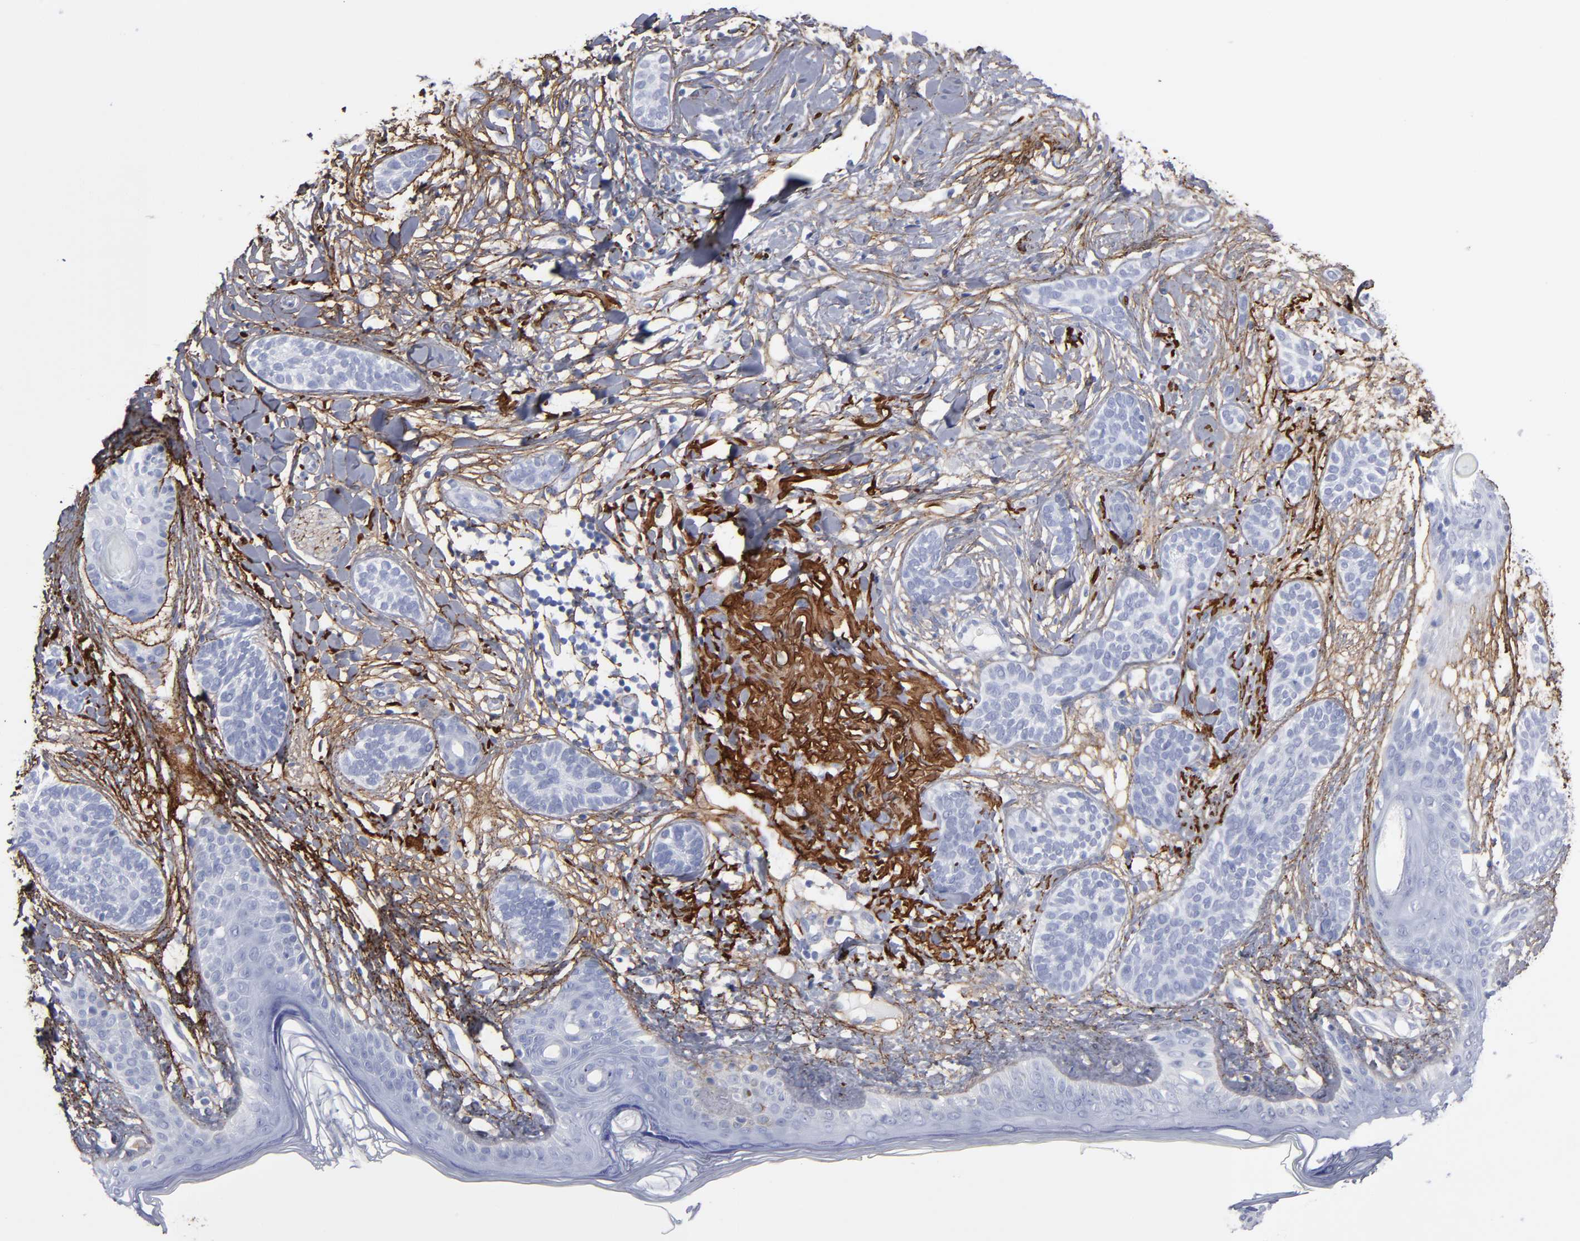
{"staining": {"intensity": "negative", "quantity": "none", "location": "none"}, "tissue": "skin cancer", "cell_type": "Tumor cells", "image_type": "cancer", "snomed": [{"axis": "morphology", "description": "Normal tissue, NOS"}, {"axis": "morphology", "description": "Basal cell carcinoma"}, {"axis": "topography", "description": "Skin"}], "caption": "The histopathology image shows no staining of tumor cells in skin cancer (basal cell carcinoma).", "gene": "EMILIN1", "patient": {"sex": "male", "age": 63}}